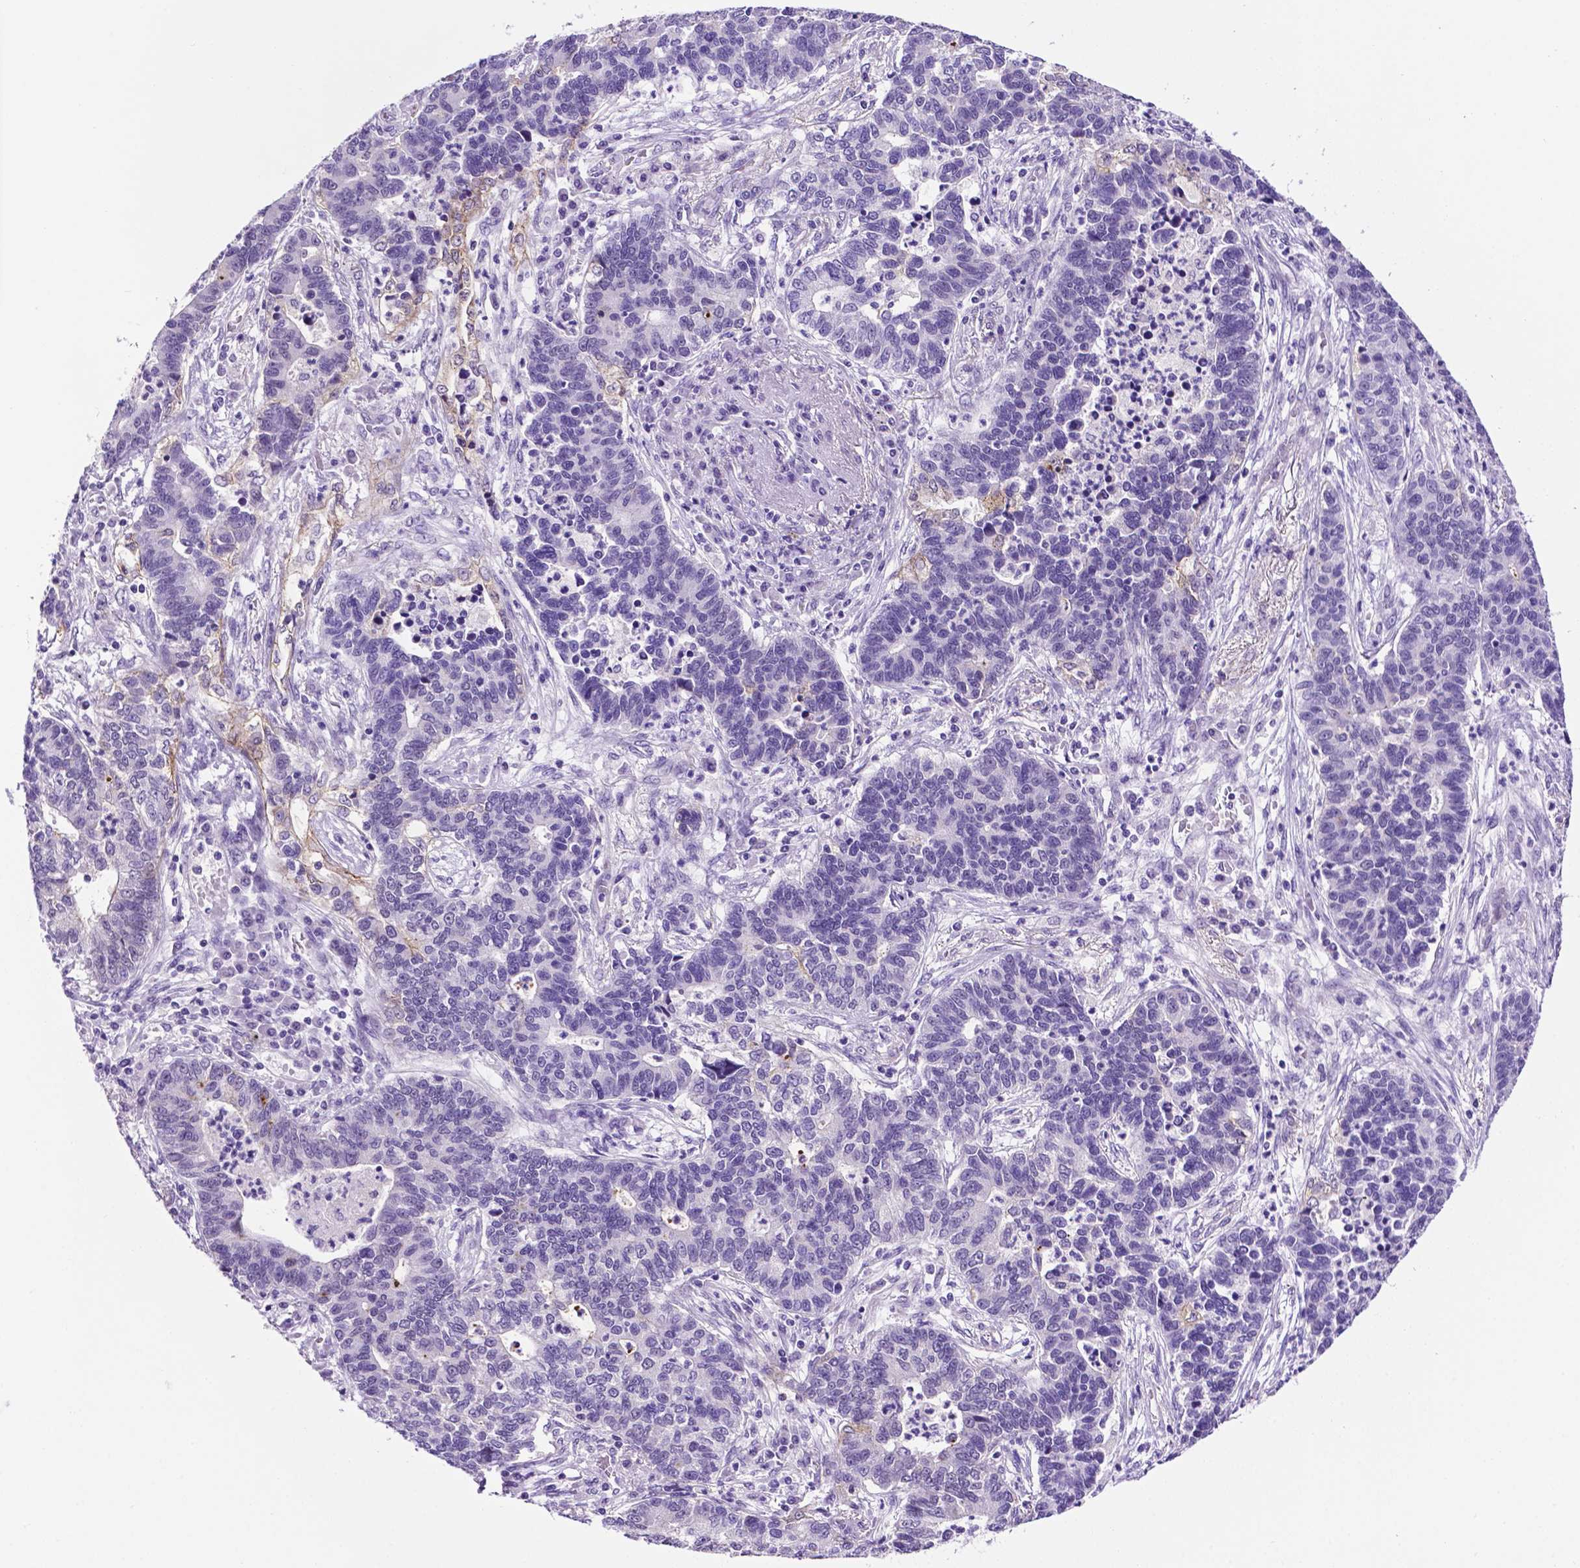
{"staining": {"intensity": "negative", "quantity": "none", "location": "none"}, "tissue": "lung cancer", "cell_type": "Tumor cells", "image_type": "cancer", "snomed": [{"axis": "morphology", "description": "Adenocarcinoma, NOS"}, {"axis": "topography", "description": "Lung"}], "caption": "Human lung adenocarcinoma stained for a protein using IHC exhibits no staining in tumor cells.", "gene": "TACSTD2", "patient": {"sex": "female", "age": 57}}